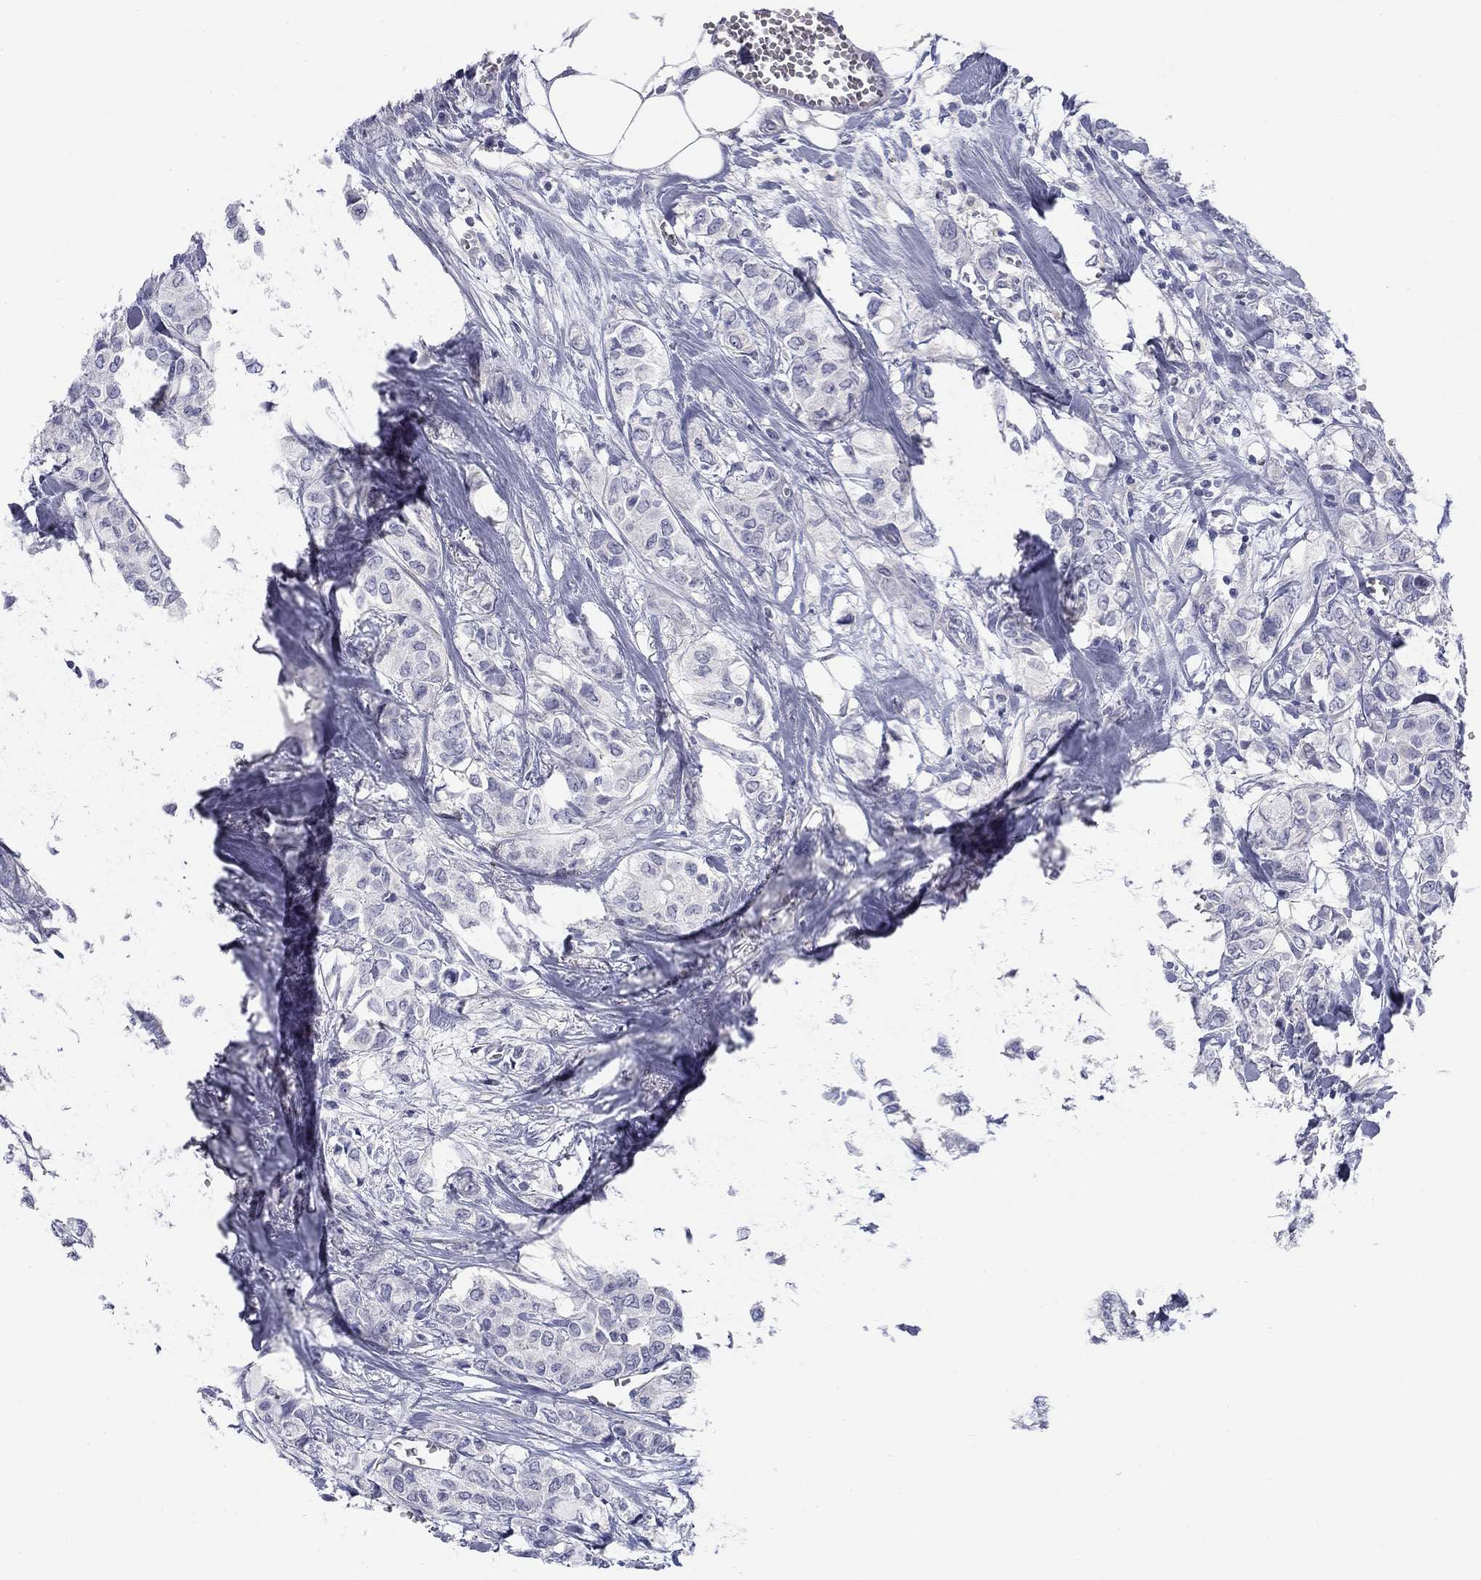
{"staining": {"intensity": "negative", "quantity": "none", "location": "none"}, "tissue": "breast cancer", "cell_type": "Tumor cells", "image_type": "cancer", "snomed": [{"axis": "morphology", "description": "Duct carcinoma"}, {"axis": "topography", "description": "Breast"}], "caption": "High power microscopy photomicrograph of an immunohistochemistry image of breast cancer (intraductal carcinoma), revealing no significant expression in tumor cells. Nuclei are stained in blue.", "gene": "TIGD4", "patient": {"sex": "female", "age": 85}}